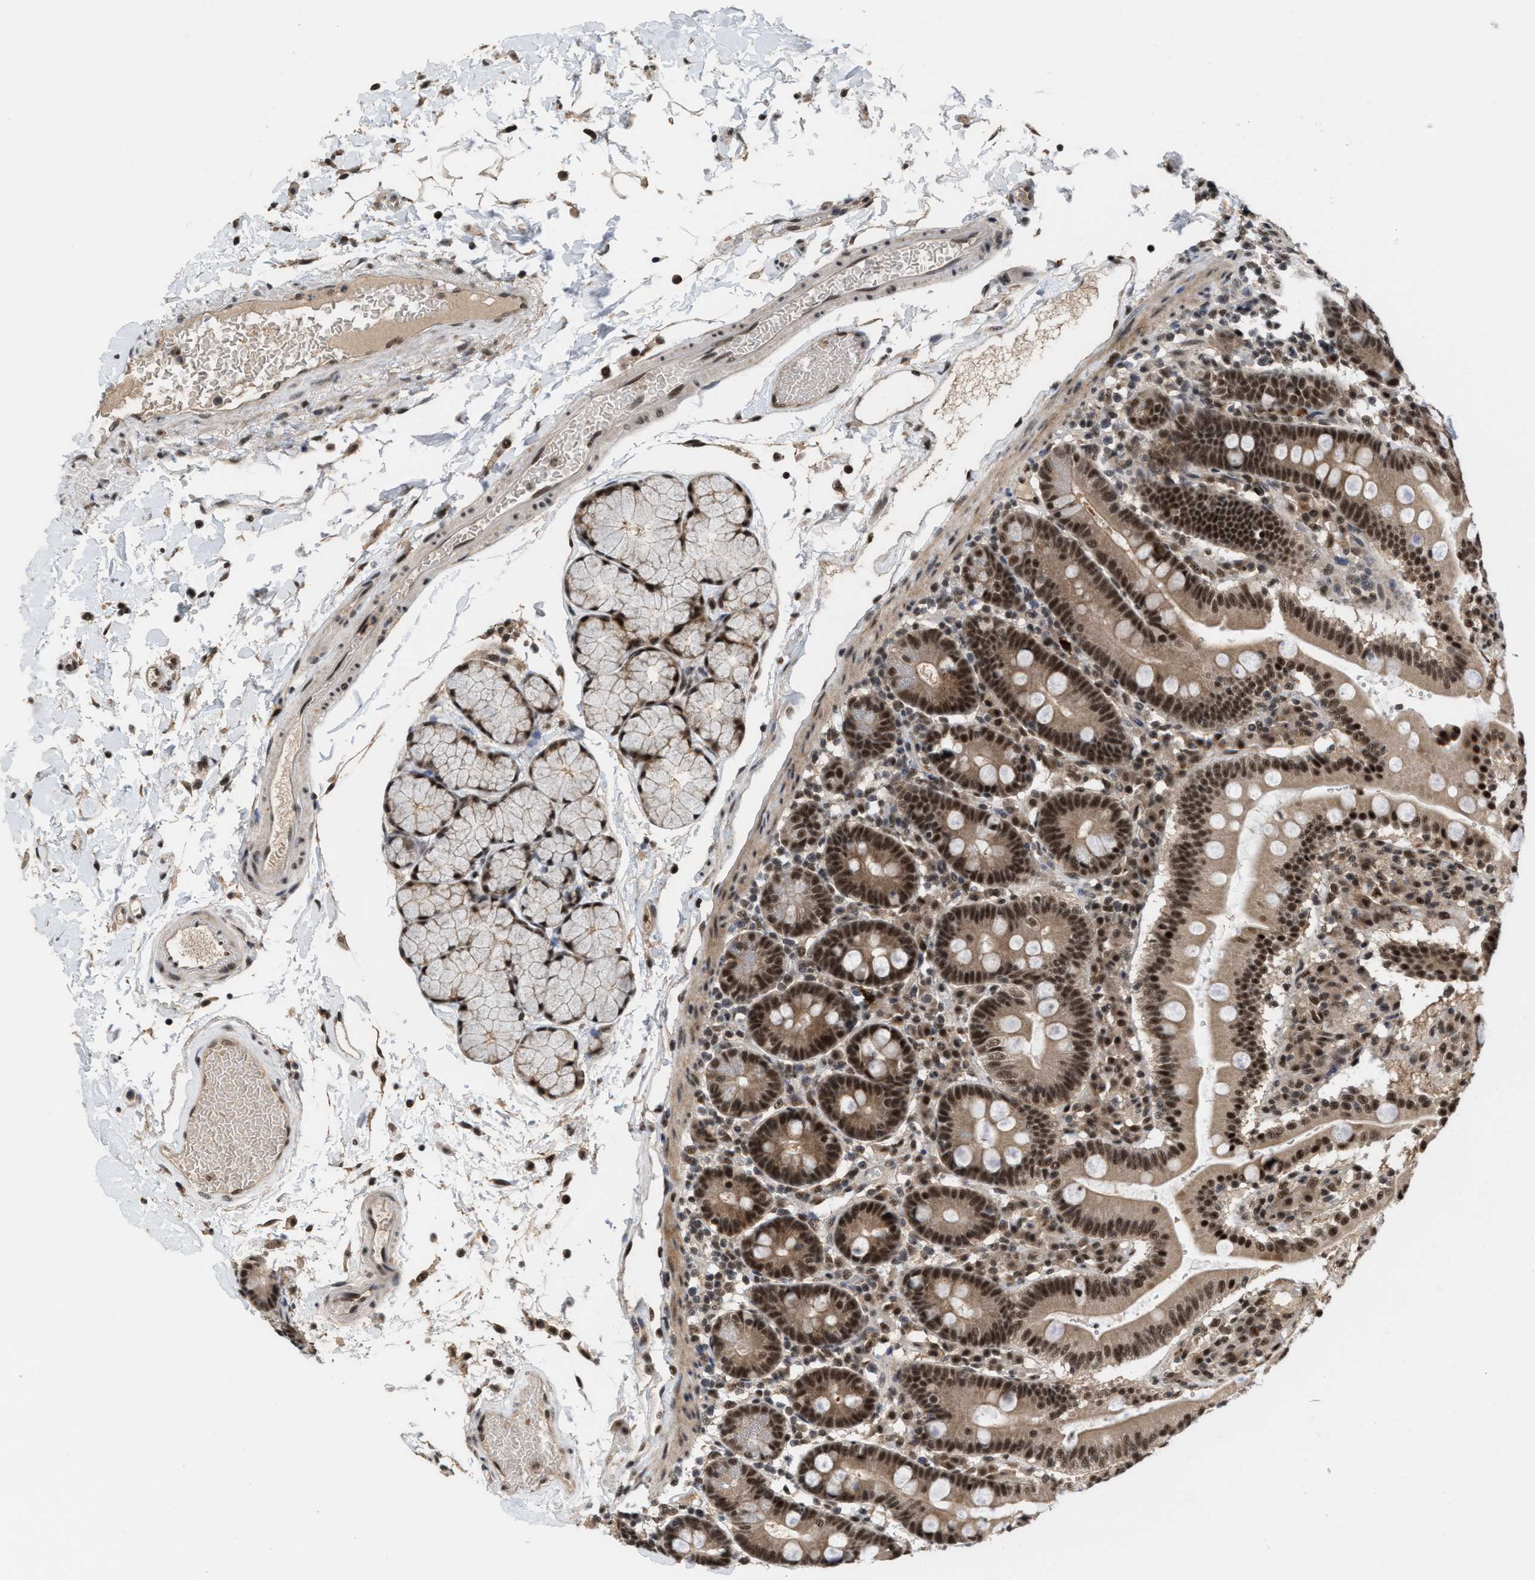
{"staining": {"intensity": "strong", "quantity": ">75%", "location": "cytoplasmic/membranous,nuclear"}, "tissue": "duodenum", "cell_type": "Glandular cells", "image_type": "normal", "snomed": [{"axis": "morphology", "description": "Normal tissue, NOS"}, {"axis": "topography", "description": "Small intestine, NOS"}], "caption": "An IHC histopathology image of unremarkable tissue is shown. Protein staining in brown shows strong cytoplasmic/membranous,nuclear positivity in duodenum within glandular cells.", "gene": "PRPF4", "patient": {"sex": "female", "age": 71}}